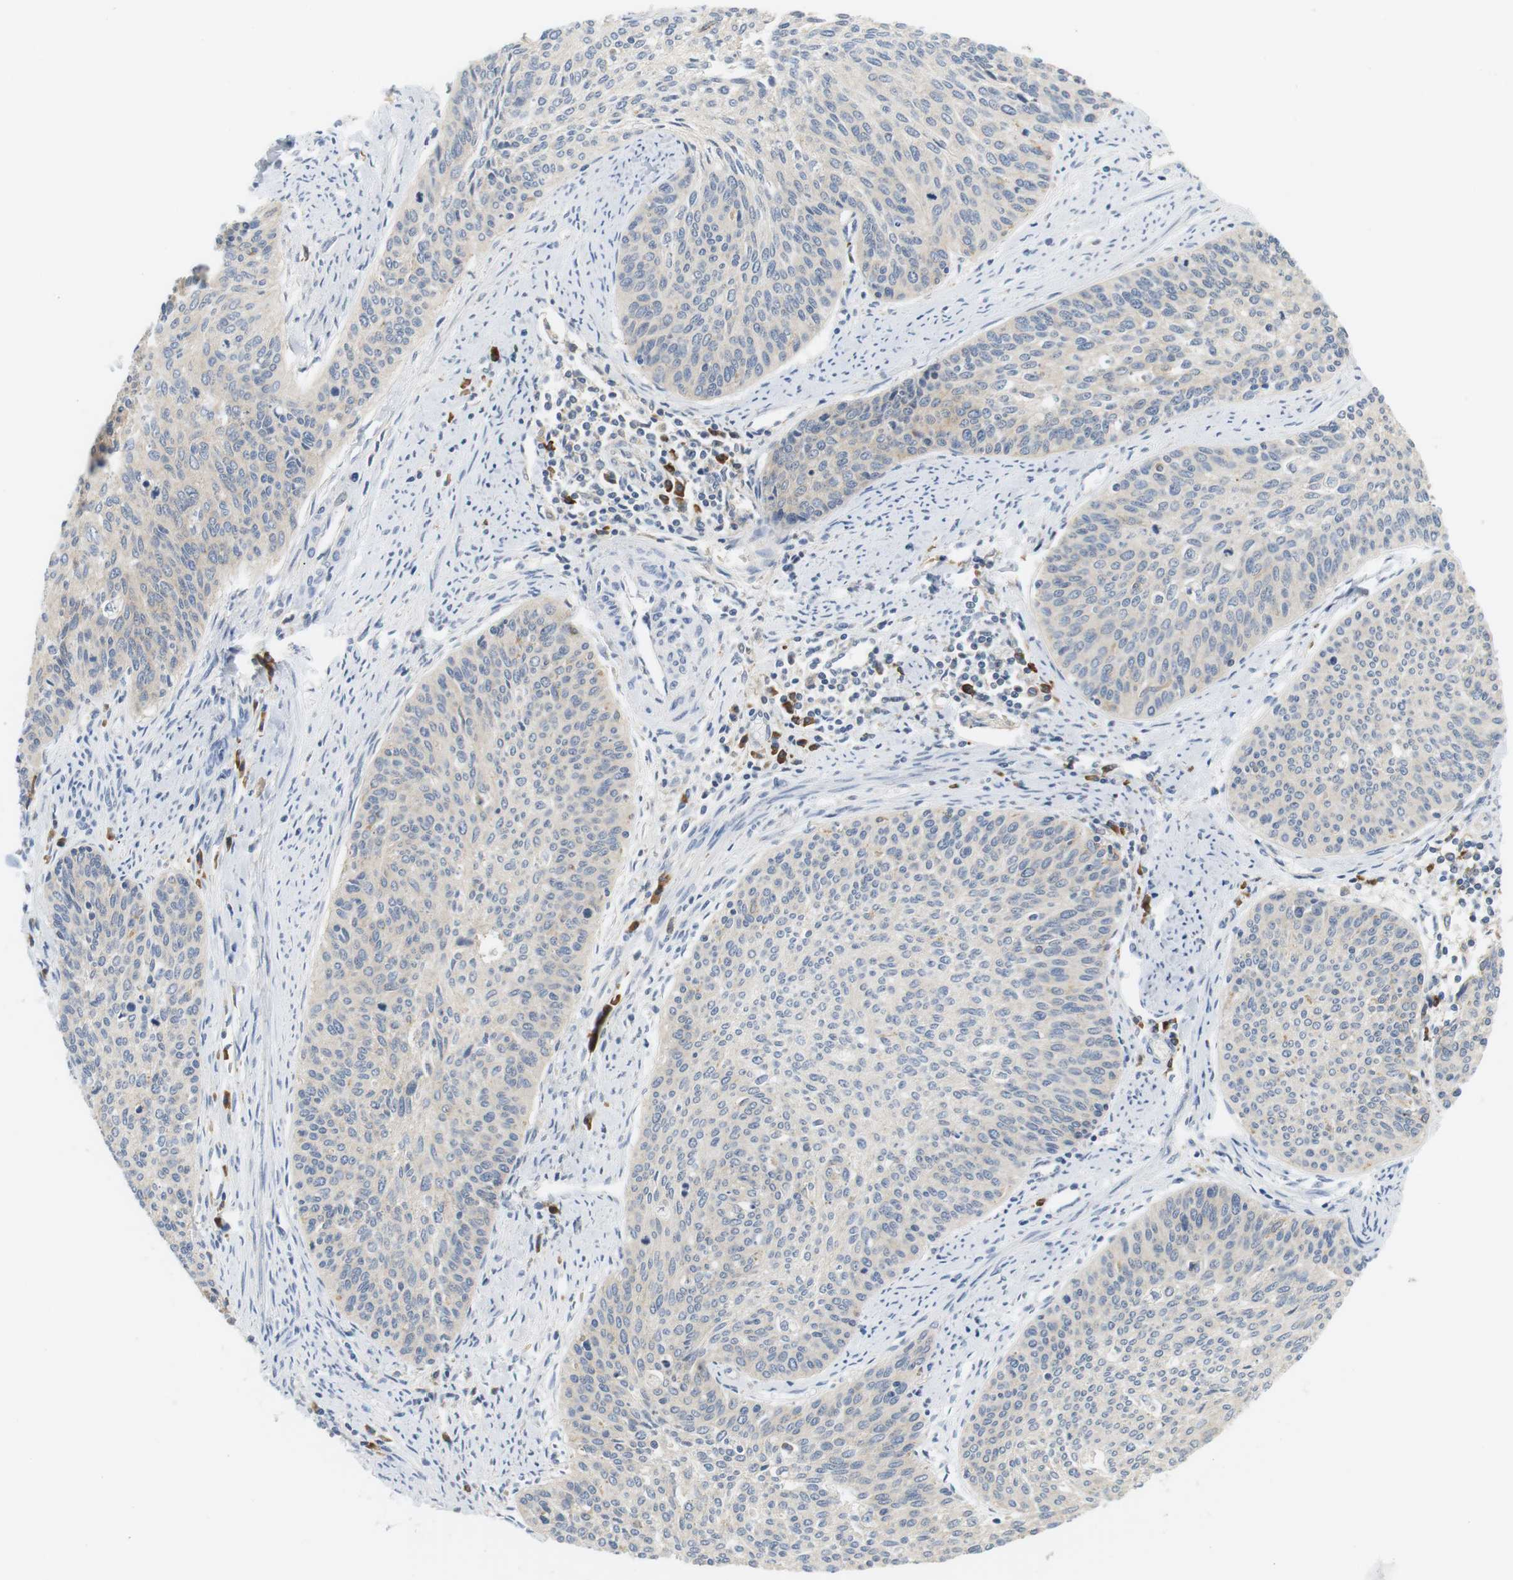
{"staining": {"intensity": "weak", "quantity": "25%-75%", "location": "cytoplasmic/membranous"}, "tissue": "cervical cancer", "cell_type": "Tumor cells", "image_type": "cancer", "snomed": [{"axis": "morphology", "description": "Squamous cell carcinoma, NOS"}, {"axis": "topography", "description": "Cervix"}], "caption": "Tumor cells exhibit low levels of weak cytoplasmic/membranous positivity in approximately 25%-75% of cells in human squamous cell carcinoma (cervical).", "gene": "TMEM200A", "patient": {"sex": "female", "age": 55}}